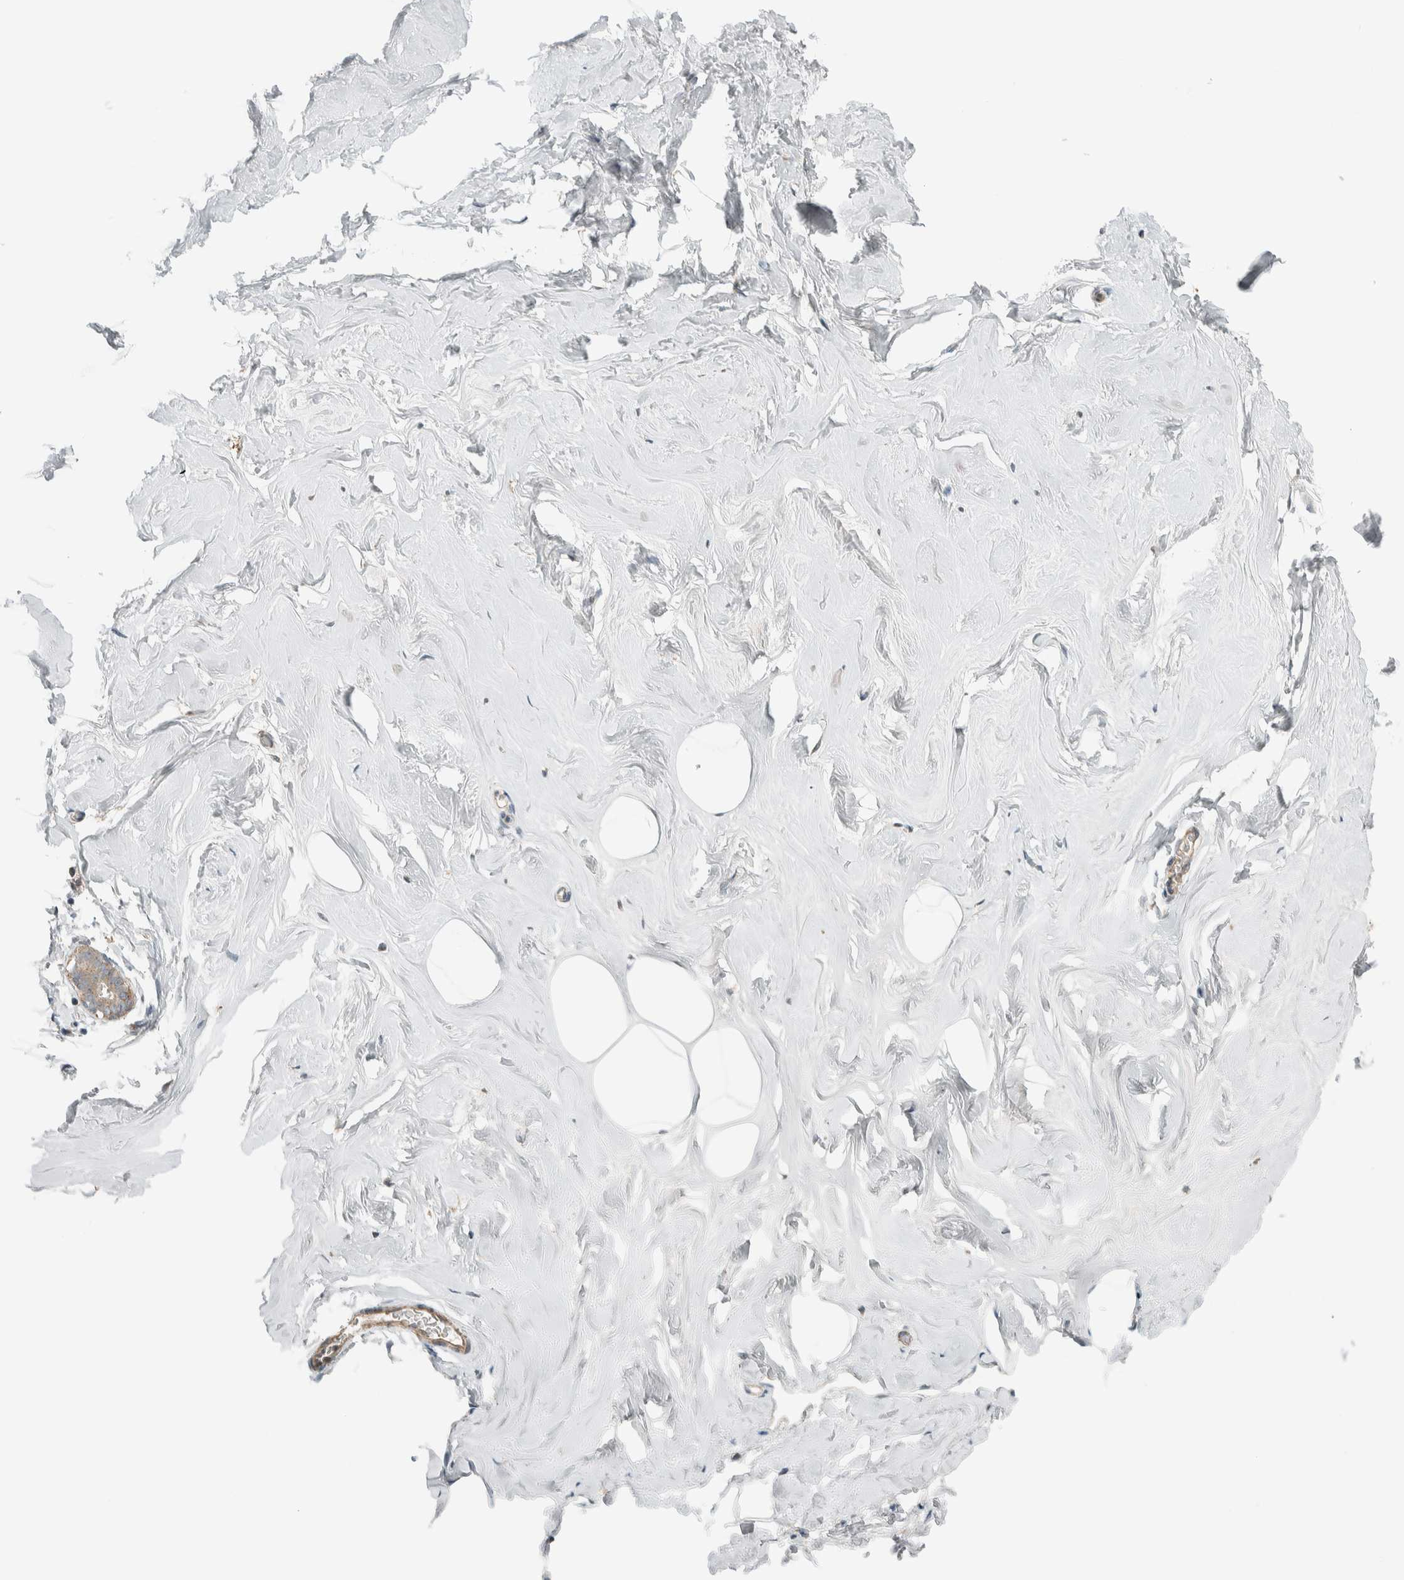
{"staining": {"intensity": "negative", "quantity": "none", "location": "none"}, "tissue": "adipose tissue", "cell_type": "Adipocytes", "image_type": "normal", "snomed": [{"axis": "morphology", "description": "Normal tissue, NOS"}, {"axis": "morphology", "description": "Fibrosis, NOS"}, {"axis": "topography", "description": "Breast"}, {"axis": "topography", "description": "Adipose tissue"}], "caption": "High power microscopy photomicrograph of an immunohistochemistry histopathology image of benign adipose tissue, revealing no significant expression in adipocytes.", "gene": "SLFN12L", "patient": {"sex": "female", "age": 39}}